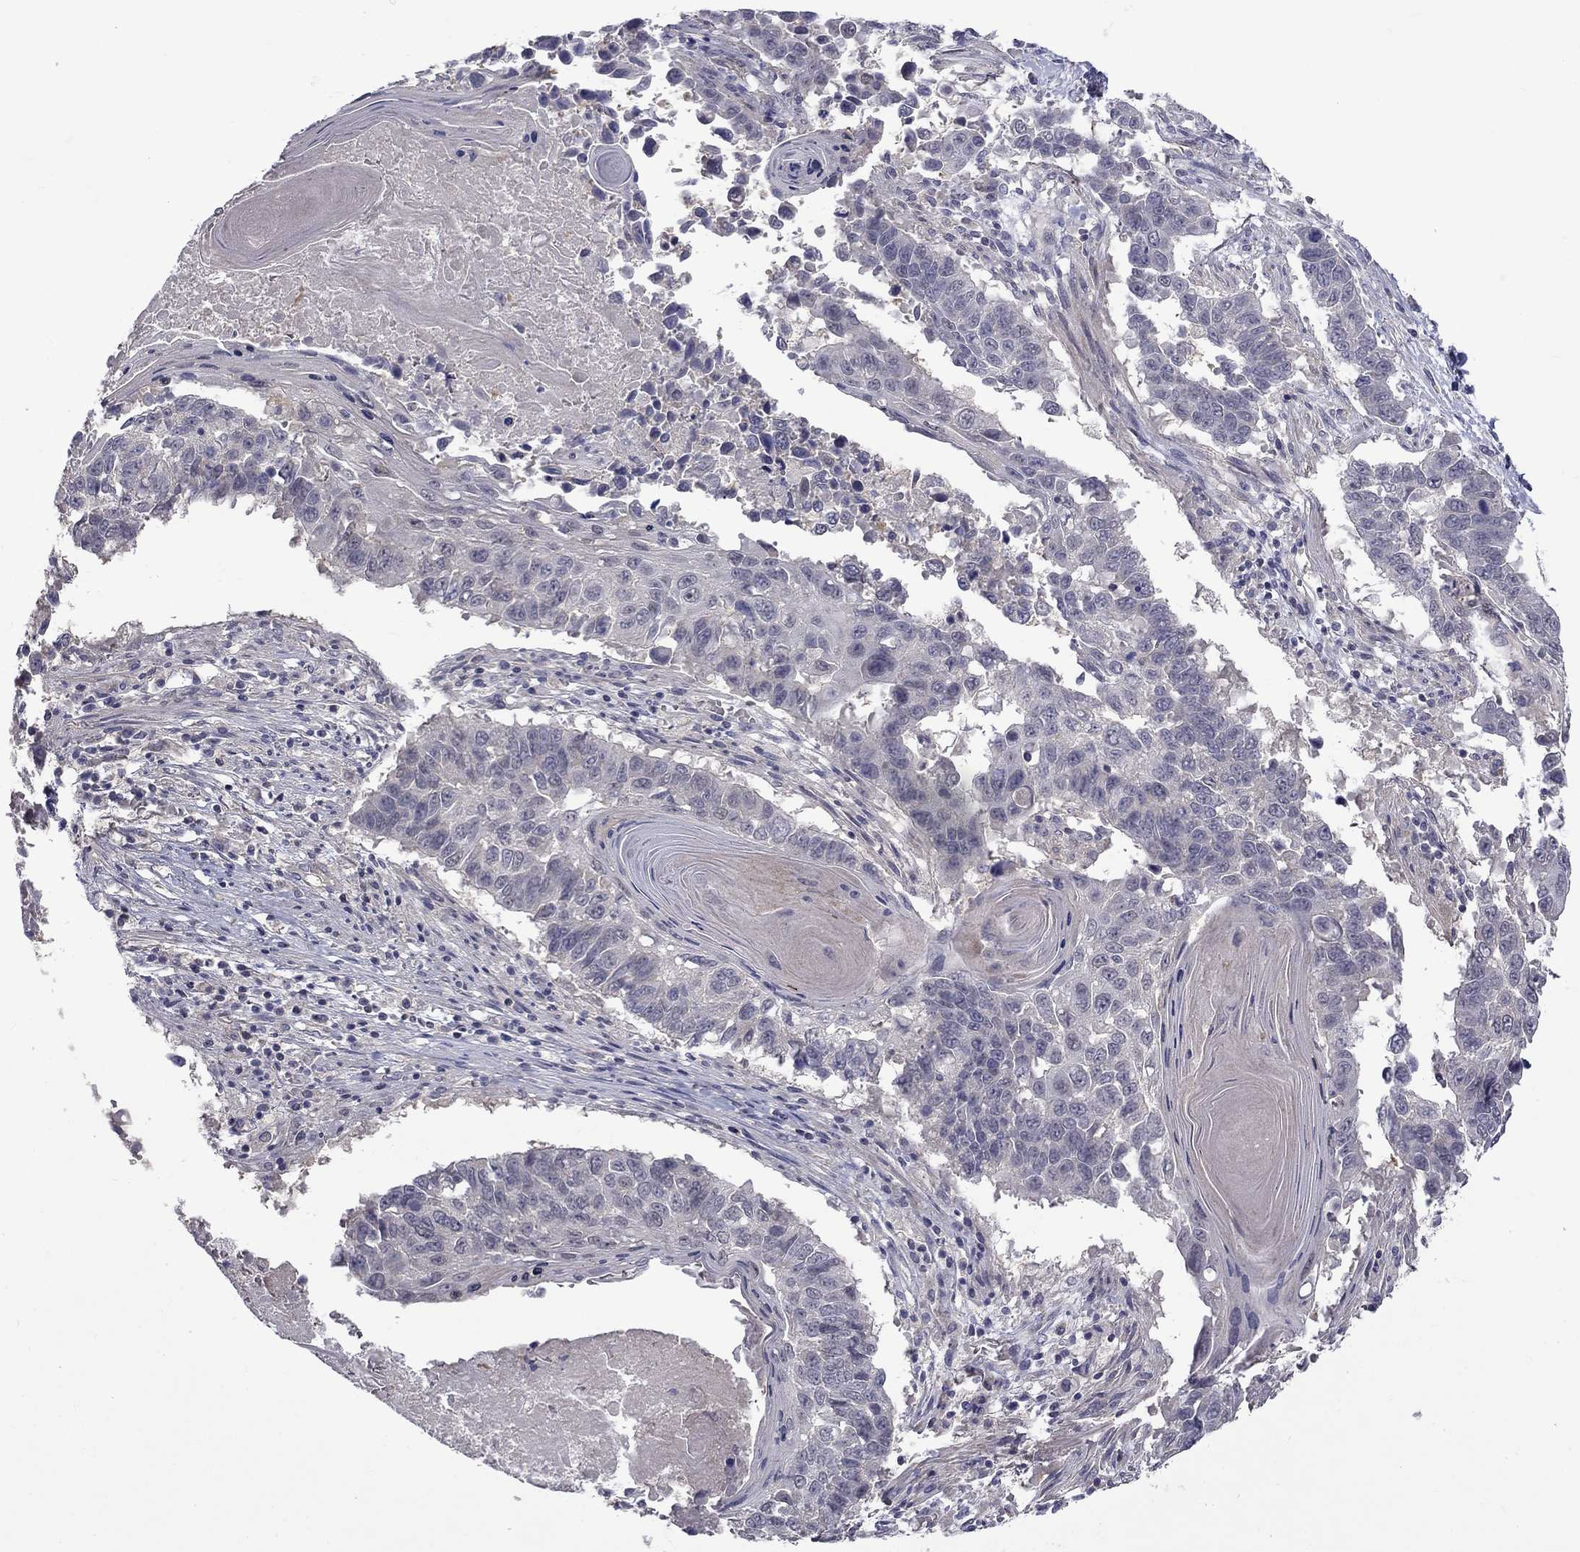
{"staining": {"intensity": "negative", "quantity": "none", "location": "none"}, "tissue": "lung cancer", "cell_type": "Tumor cells", "image_type": "cancer", "snomed": [{"axis": "morphology", "description": "Squamous cell carcinoma, NOS"}, {"axis": "topography", "description": "Lung"}], "caption": "IHC image of squamous cell carcinoma (lung) stained for a protein (brown), which reveals no staining in tumor cells.", "gene": "SLC39A14", "patient": {"sex": "male", "age": 73}}